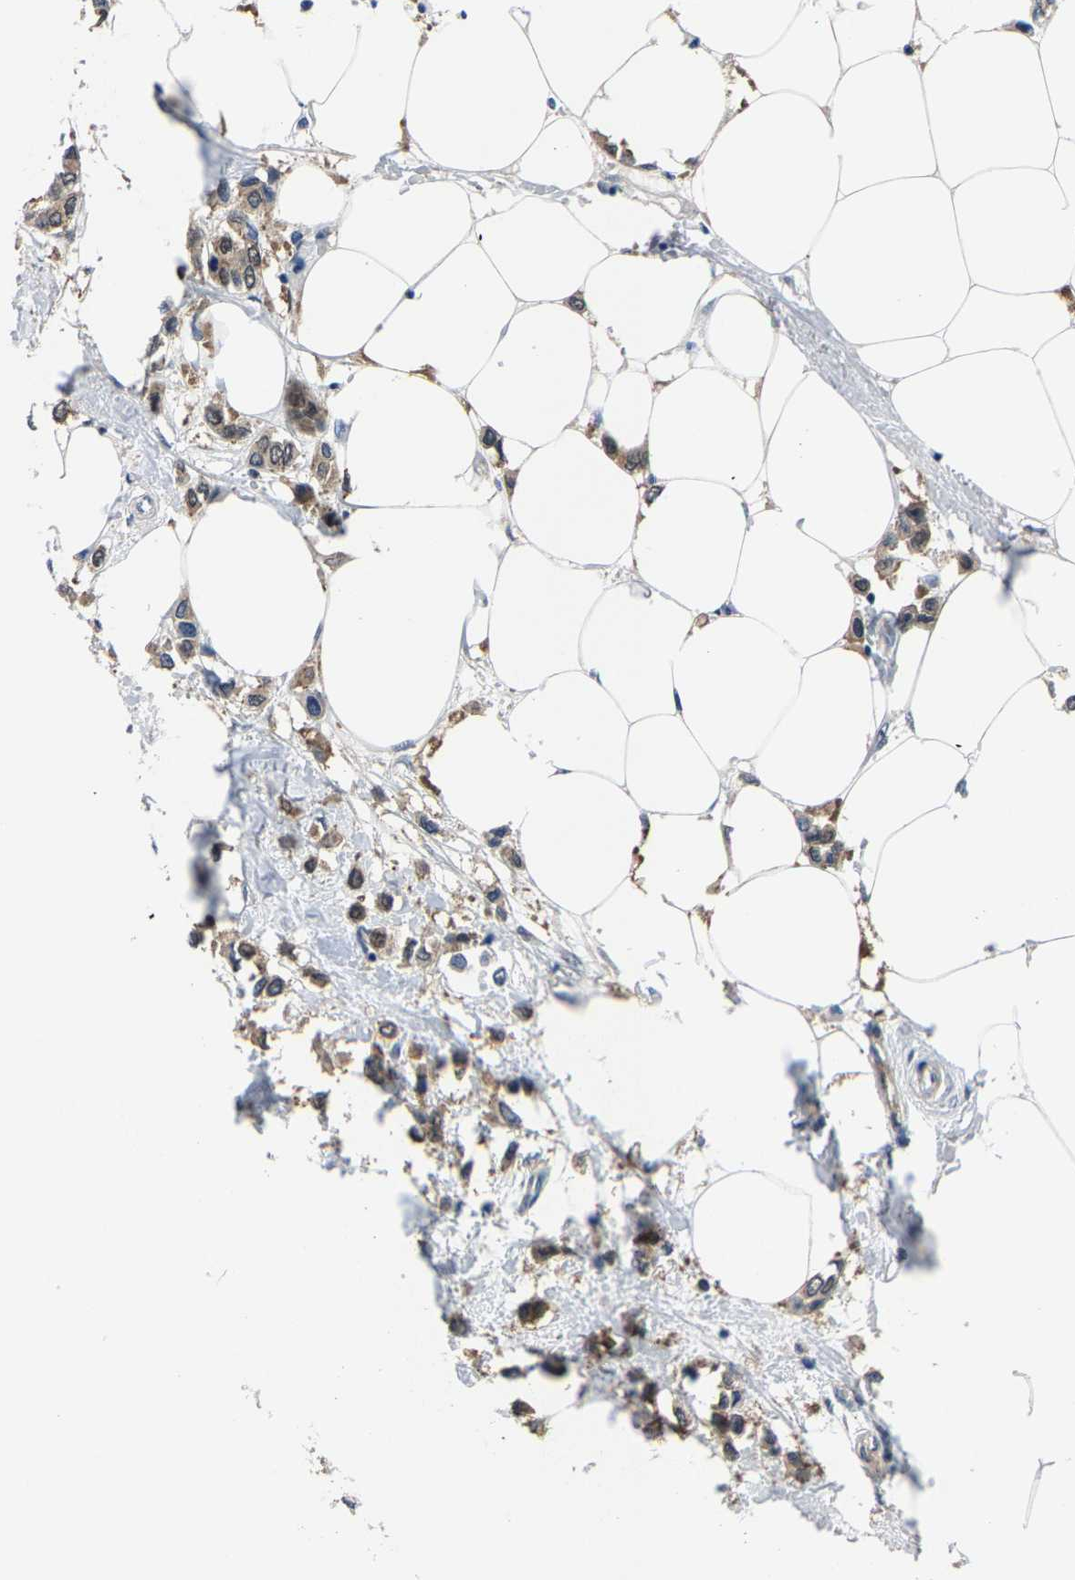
{"staining": {"intensity": "moderate", "quantity": ">75%", "location": "cytoplasmic/membranous"}, "tissue": "breast cancer", "cell_type": "Tumor cells", "image_type": "cancer", "snomed": [{"axis": "morphology", "description": "Lobular carcinoma"}, {"axis": "topography", "description": "Breast"}], "caption": "Breast cancer (lobular carcinoma) tissue exhibits moderate cytoplasmic/membranous staining in about >75% of tumor cells, visualized by immunohistochemistry.", "gene": "SSH3", "patient": {"sex": "female", "age": 51}}